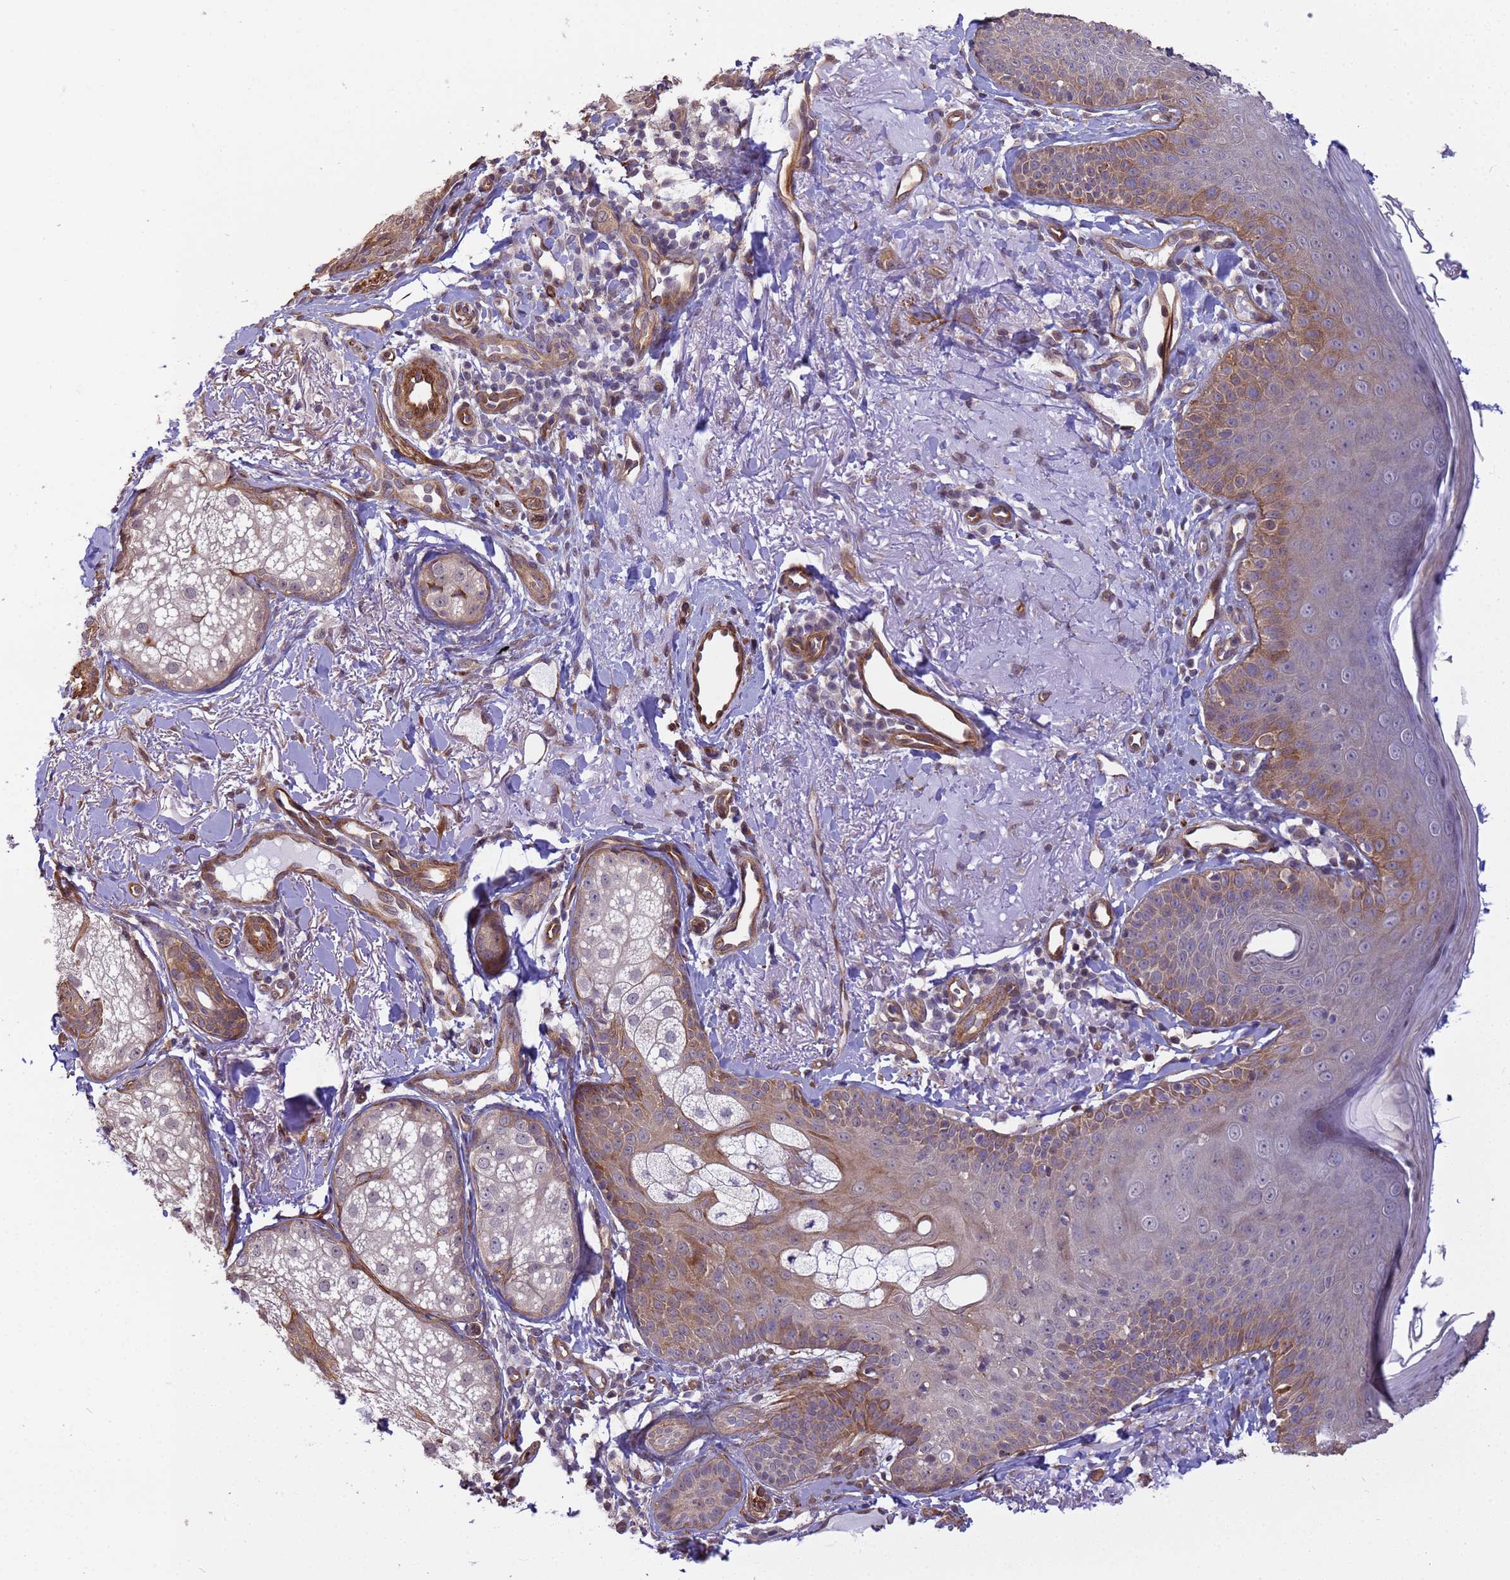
{"staining": {"intensity": "weak", "quantity": ">75%", "location": "cytoplasmic/membranous"}, "tissue": "skin", "cell_type": "Fibroblasts", "image_type": "normal", "snomed": [{"axis": "morphology", "description": "Normal tissue, NOS"}, {"axis": "topography", "description": "Skin"}], "caption": "The image demonstrates immunohistochemical staining of normal skin. There is weak cytoplasmic/membranous expression is appreciated in approximately >75% of fibroblasts. (IHC, brightfield microscopy, high magnification).", "gene": "ITGB4", "patient": {"sex": "male", "age": 57}}